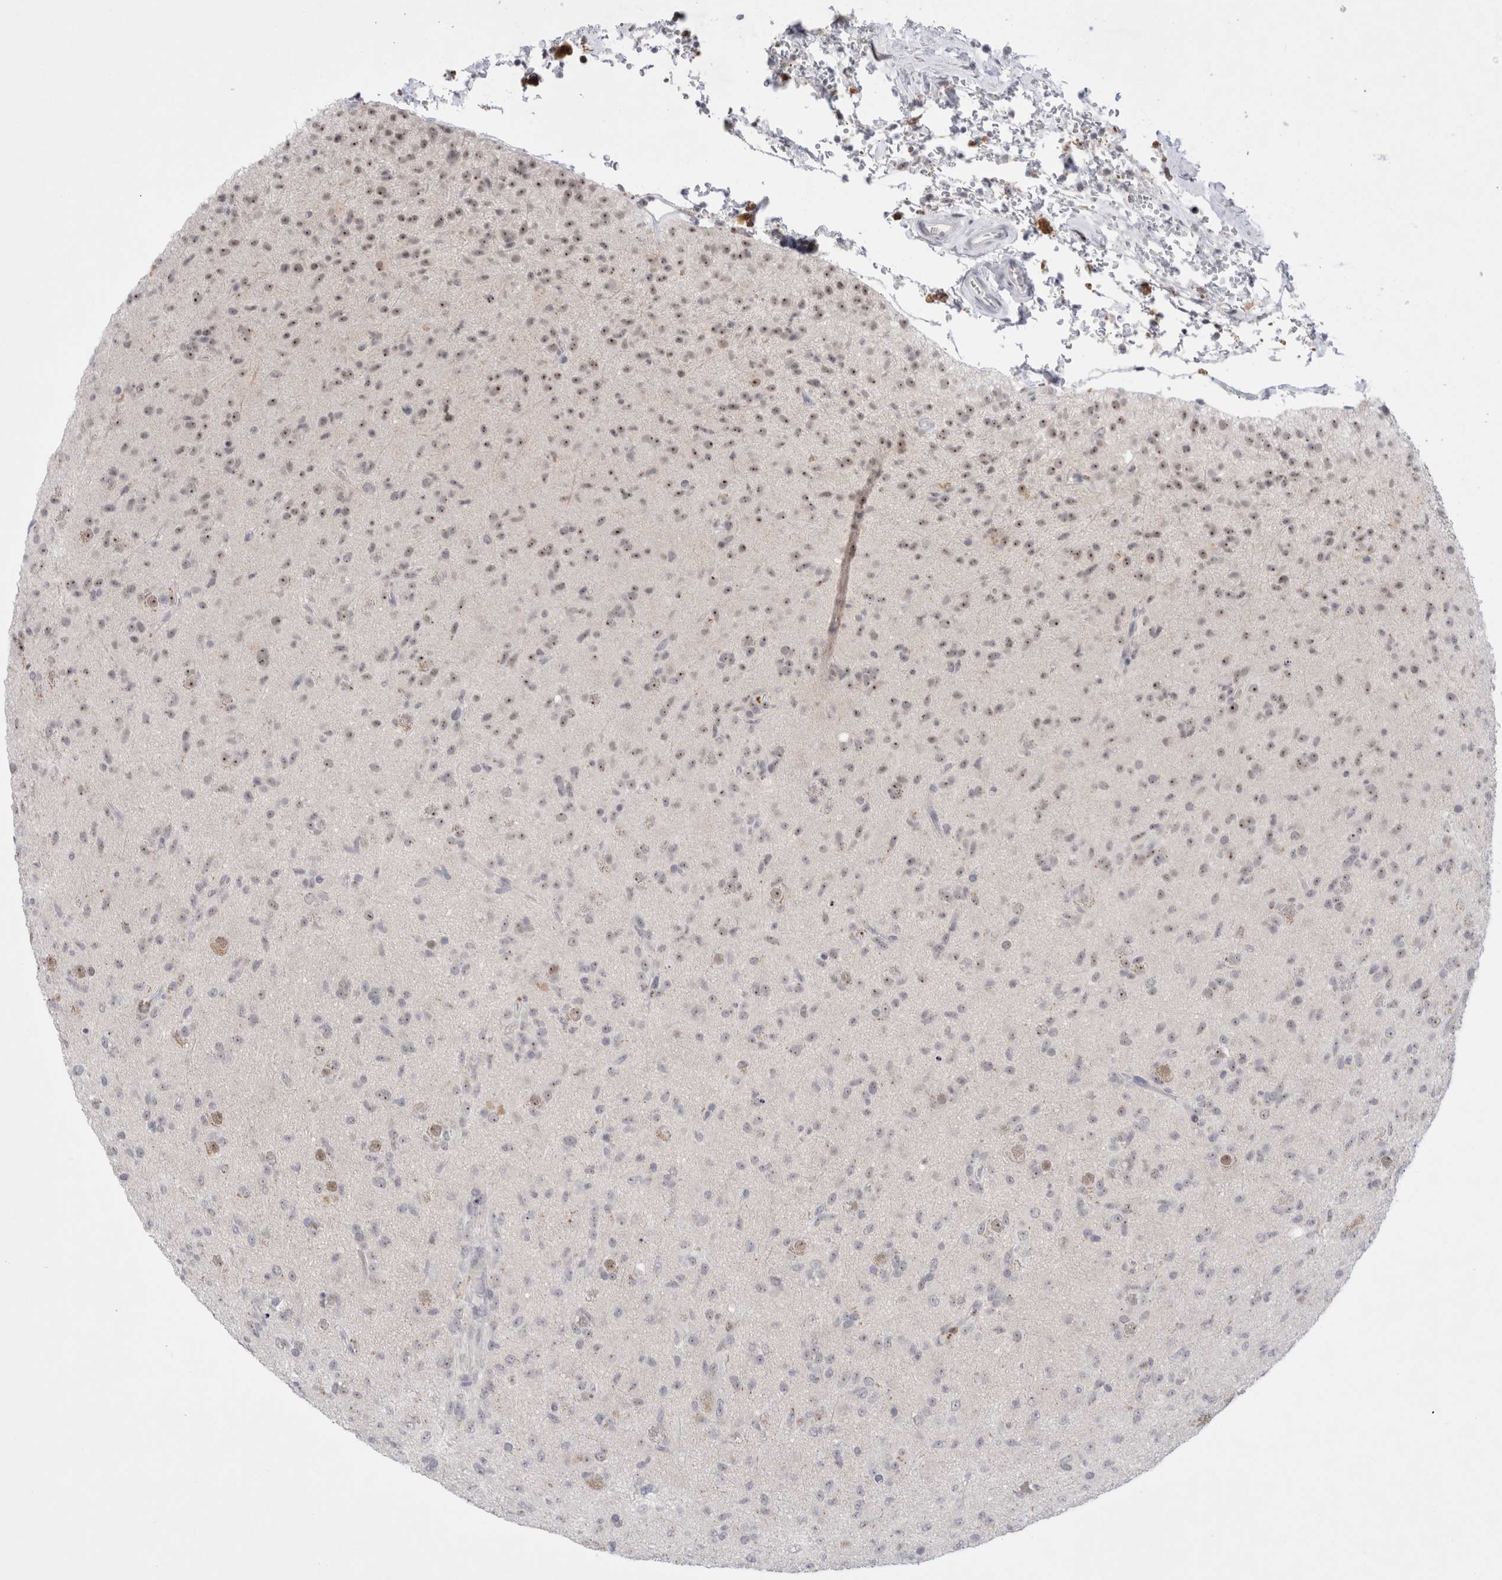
{"staining": {"intensity": "moderate", "quantity": "25%-75%", "location": "nuclear"}, "tissue": "glioma", "cell_type": "Tumor cells", "image_type": "cancer", "snomed": [{"axis": "morphology", "description": "Glioma, malignant, Low grade"}, {"axis": "topography", "description": "Brain"}], "caption": "Low-grade glioma (malignant) stained with DAB (3,3'-diaminobenzidine) IHC shows medium levels of moderate nuclear positivity in about 25%-75% of tumor cells. The staining is performed using DAB (3,3'-diaminobenzidine) brown chromogen to label protein expression. The nuclei are counter-stained blue using hematoxylin.", "gene": "CERS5", "patient": {"sex": "male", "age": 65}}